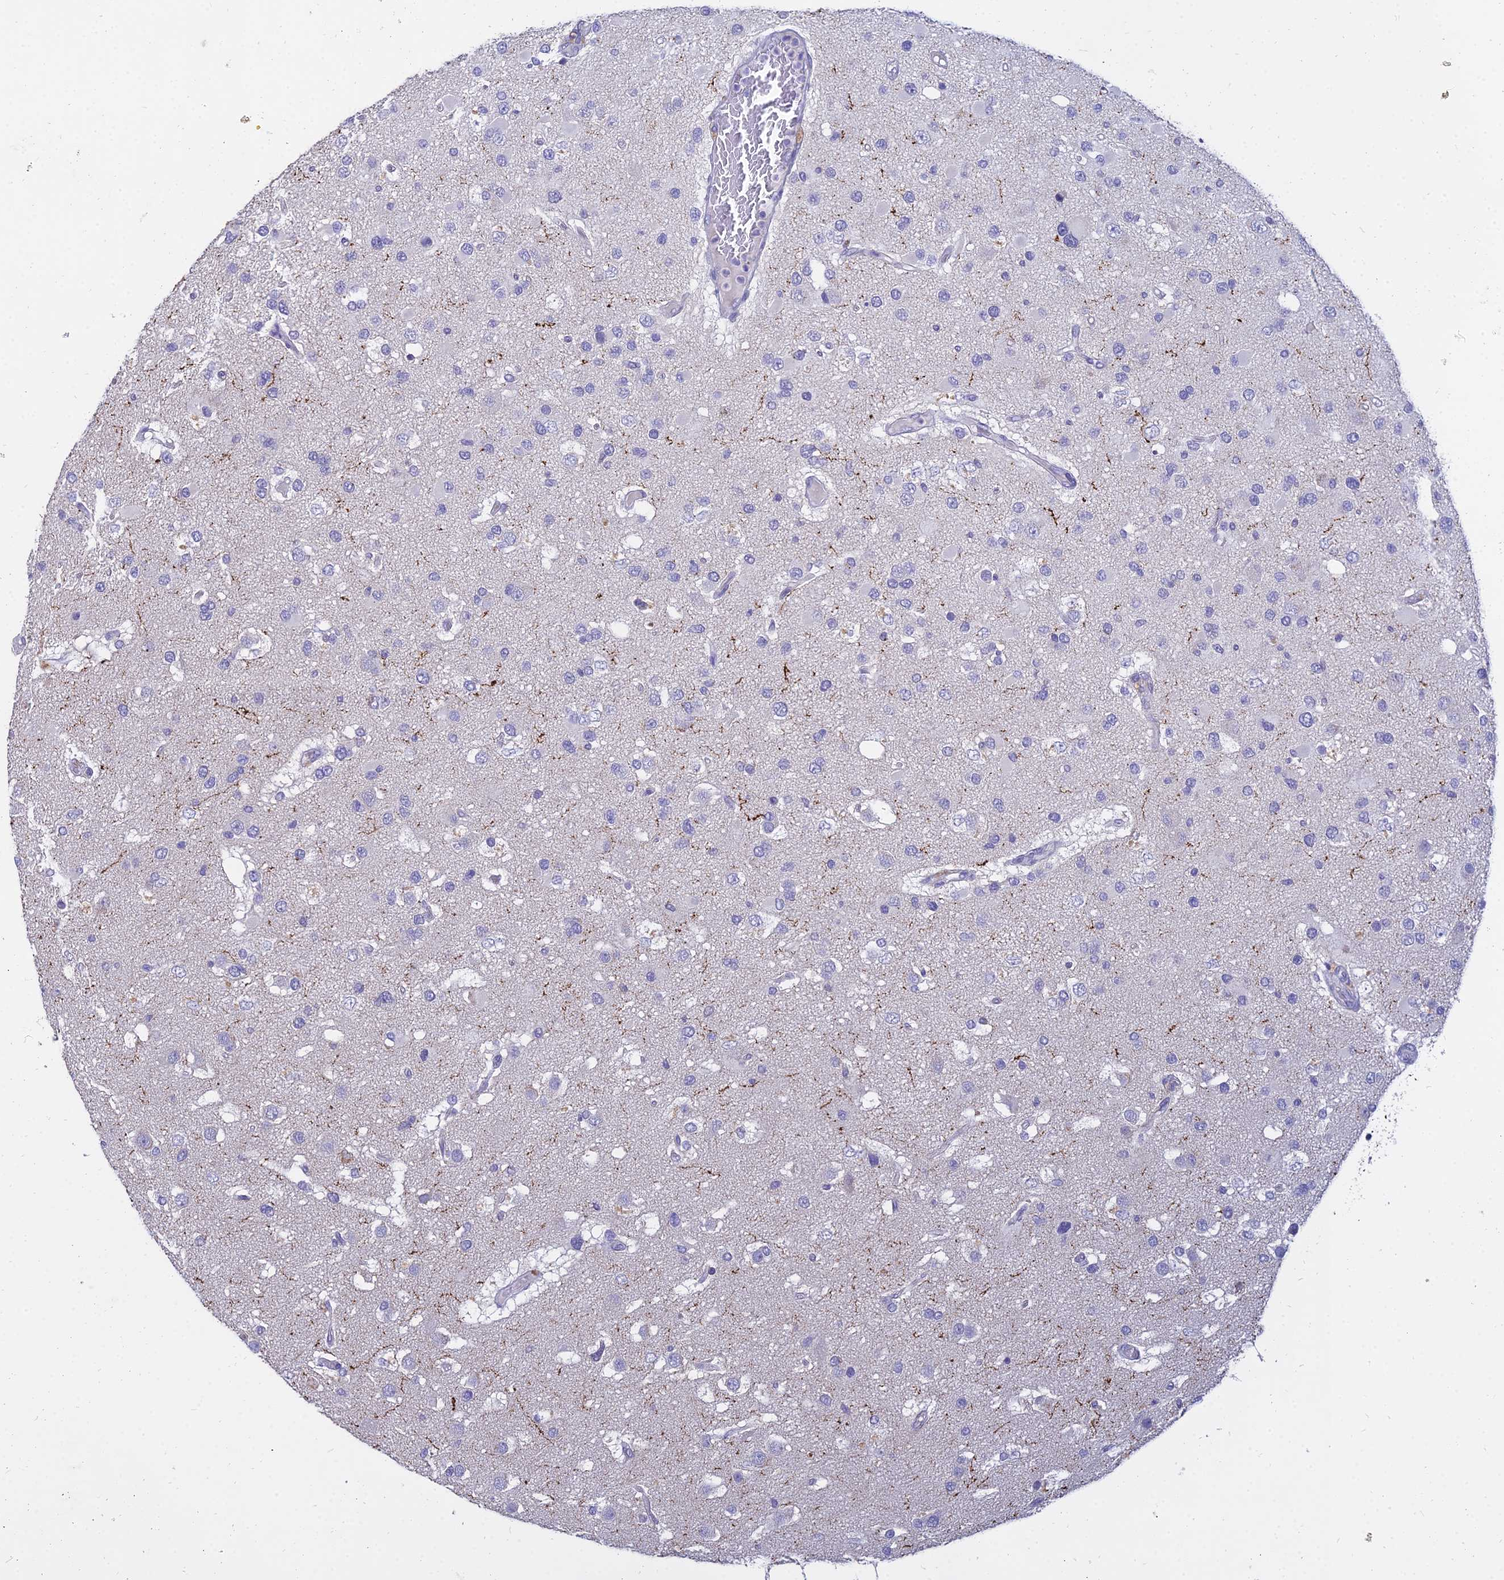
{"staining": {"intensity": "negative", "quantity": "none", "location": "none"}, "tissue": "glioma", "cell_type": "Tumor cells", "image_type": "cancer", "snomed": [{"axis": "morphology", "description": "Glioma, malignant, High grade"}, {"axis": "topography", "description": "Brain"}], "caption": "Immunohistochemical staining of human high-grade glioma (malignant) demonstrates no significant positivity in tumor cells. The staining was performed using DAB (3,3'-diaminobenzidine) to visualize the protein expression in brown, while the nuclei were stained in blue with hematoxylin (Magnification: 20x).", "gene": "NPY", "patient": {"sex": "male", "age": 53}}